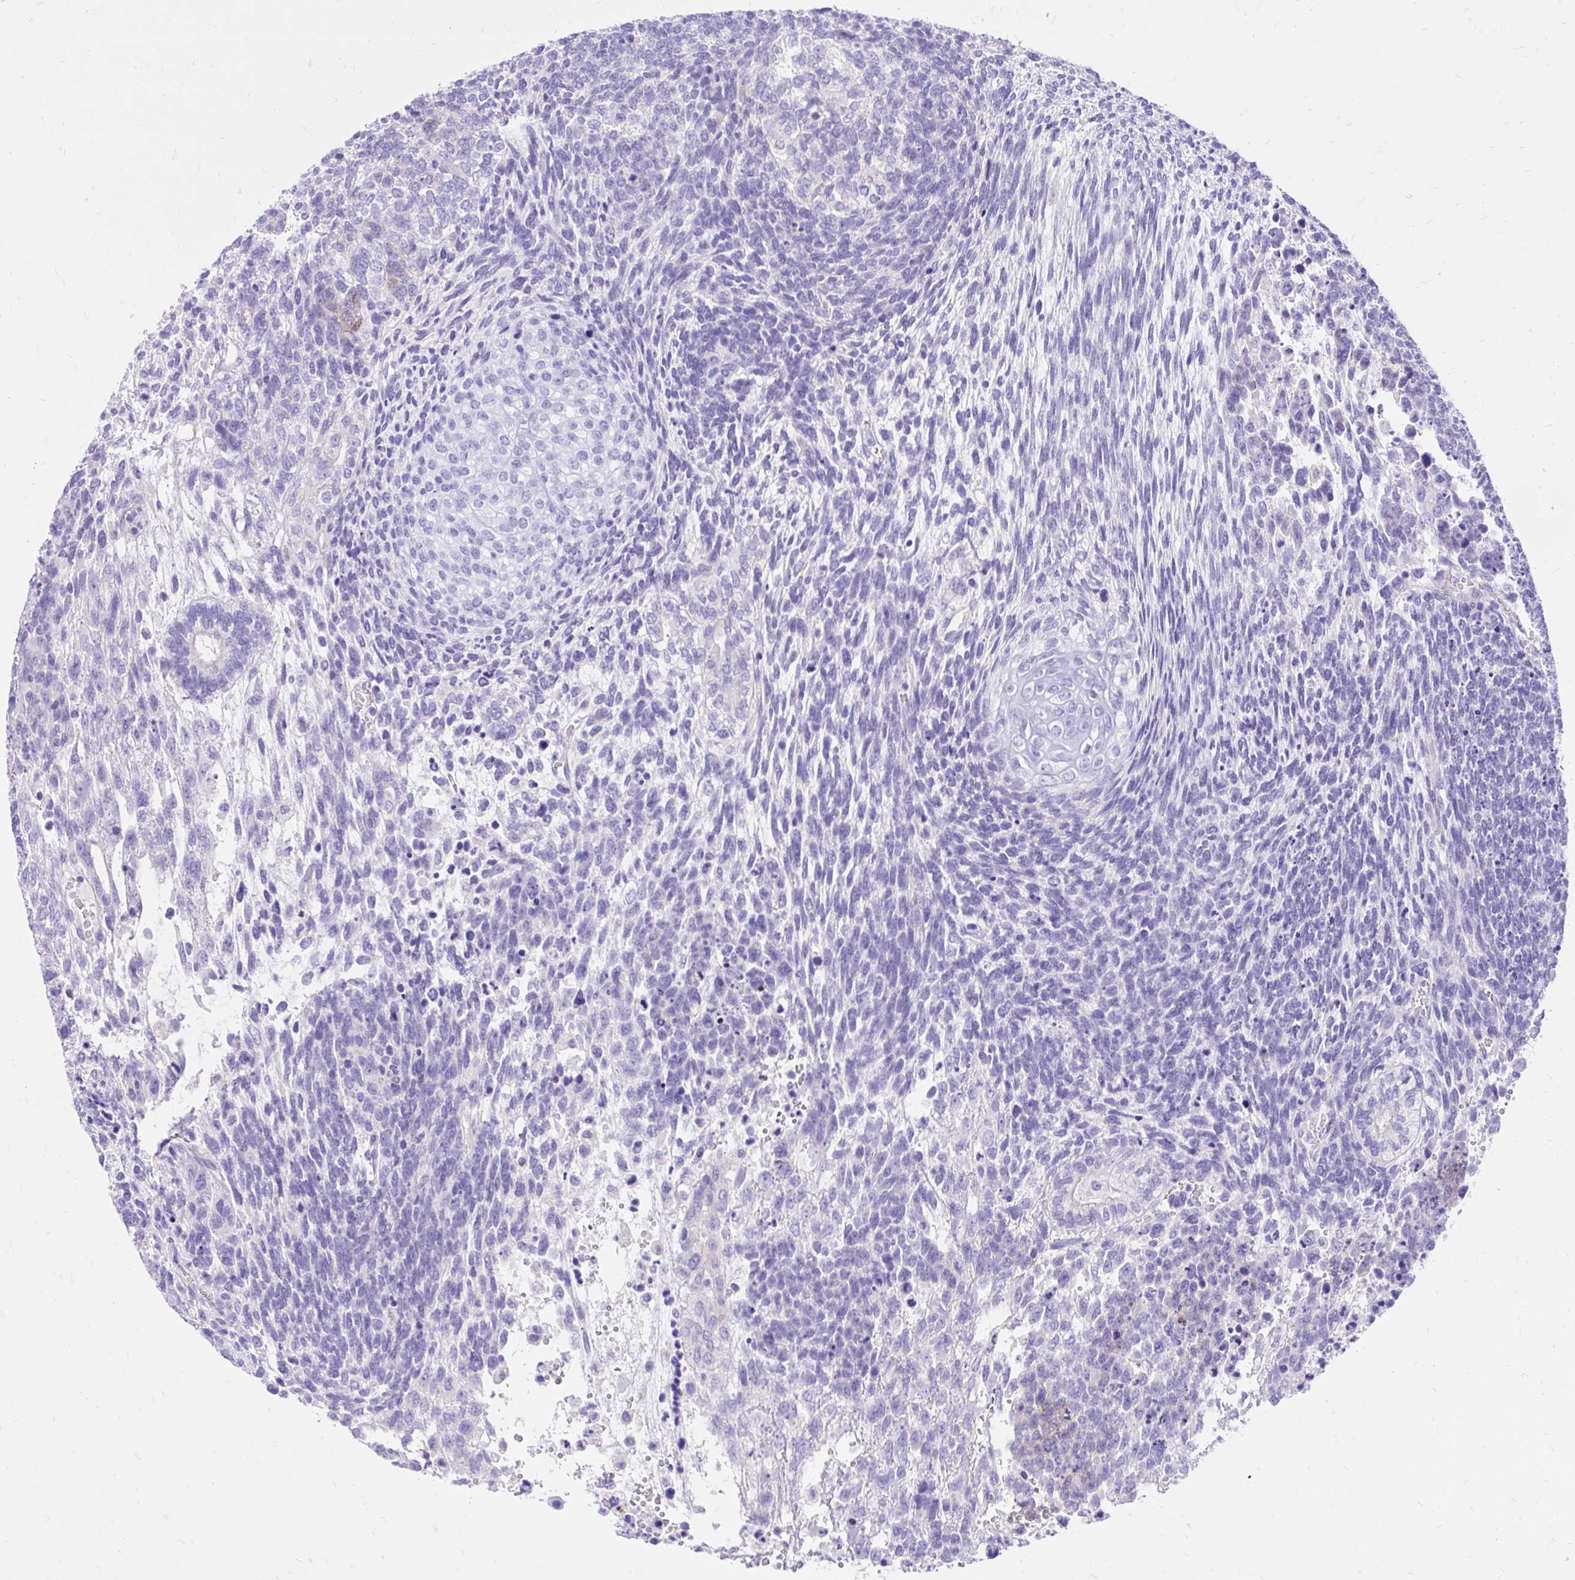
{"staining": {"intensity": "negative", "quantity": "none", "location": "none"}, "tissue": "testis cancer", "cell_type": "Tumor cells", "image_type": "cancer", "snomed": [{"axis": "morphology", "description": "Carcinoma, Embryonal, NOS"}, {"axis": "topography", "description": "Testis"}], "caption": "Tumor cells show no significant protein staining in embryonal carcinoma (testis). The staining is performed using DAB (3,3'-diaminobenzidine) brown chromogen with nuclei counter-stained in using hematoxylin.", "gene": "MON1A", "patient": {"sex": "male", "age": 23}}